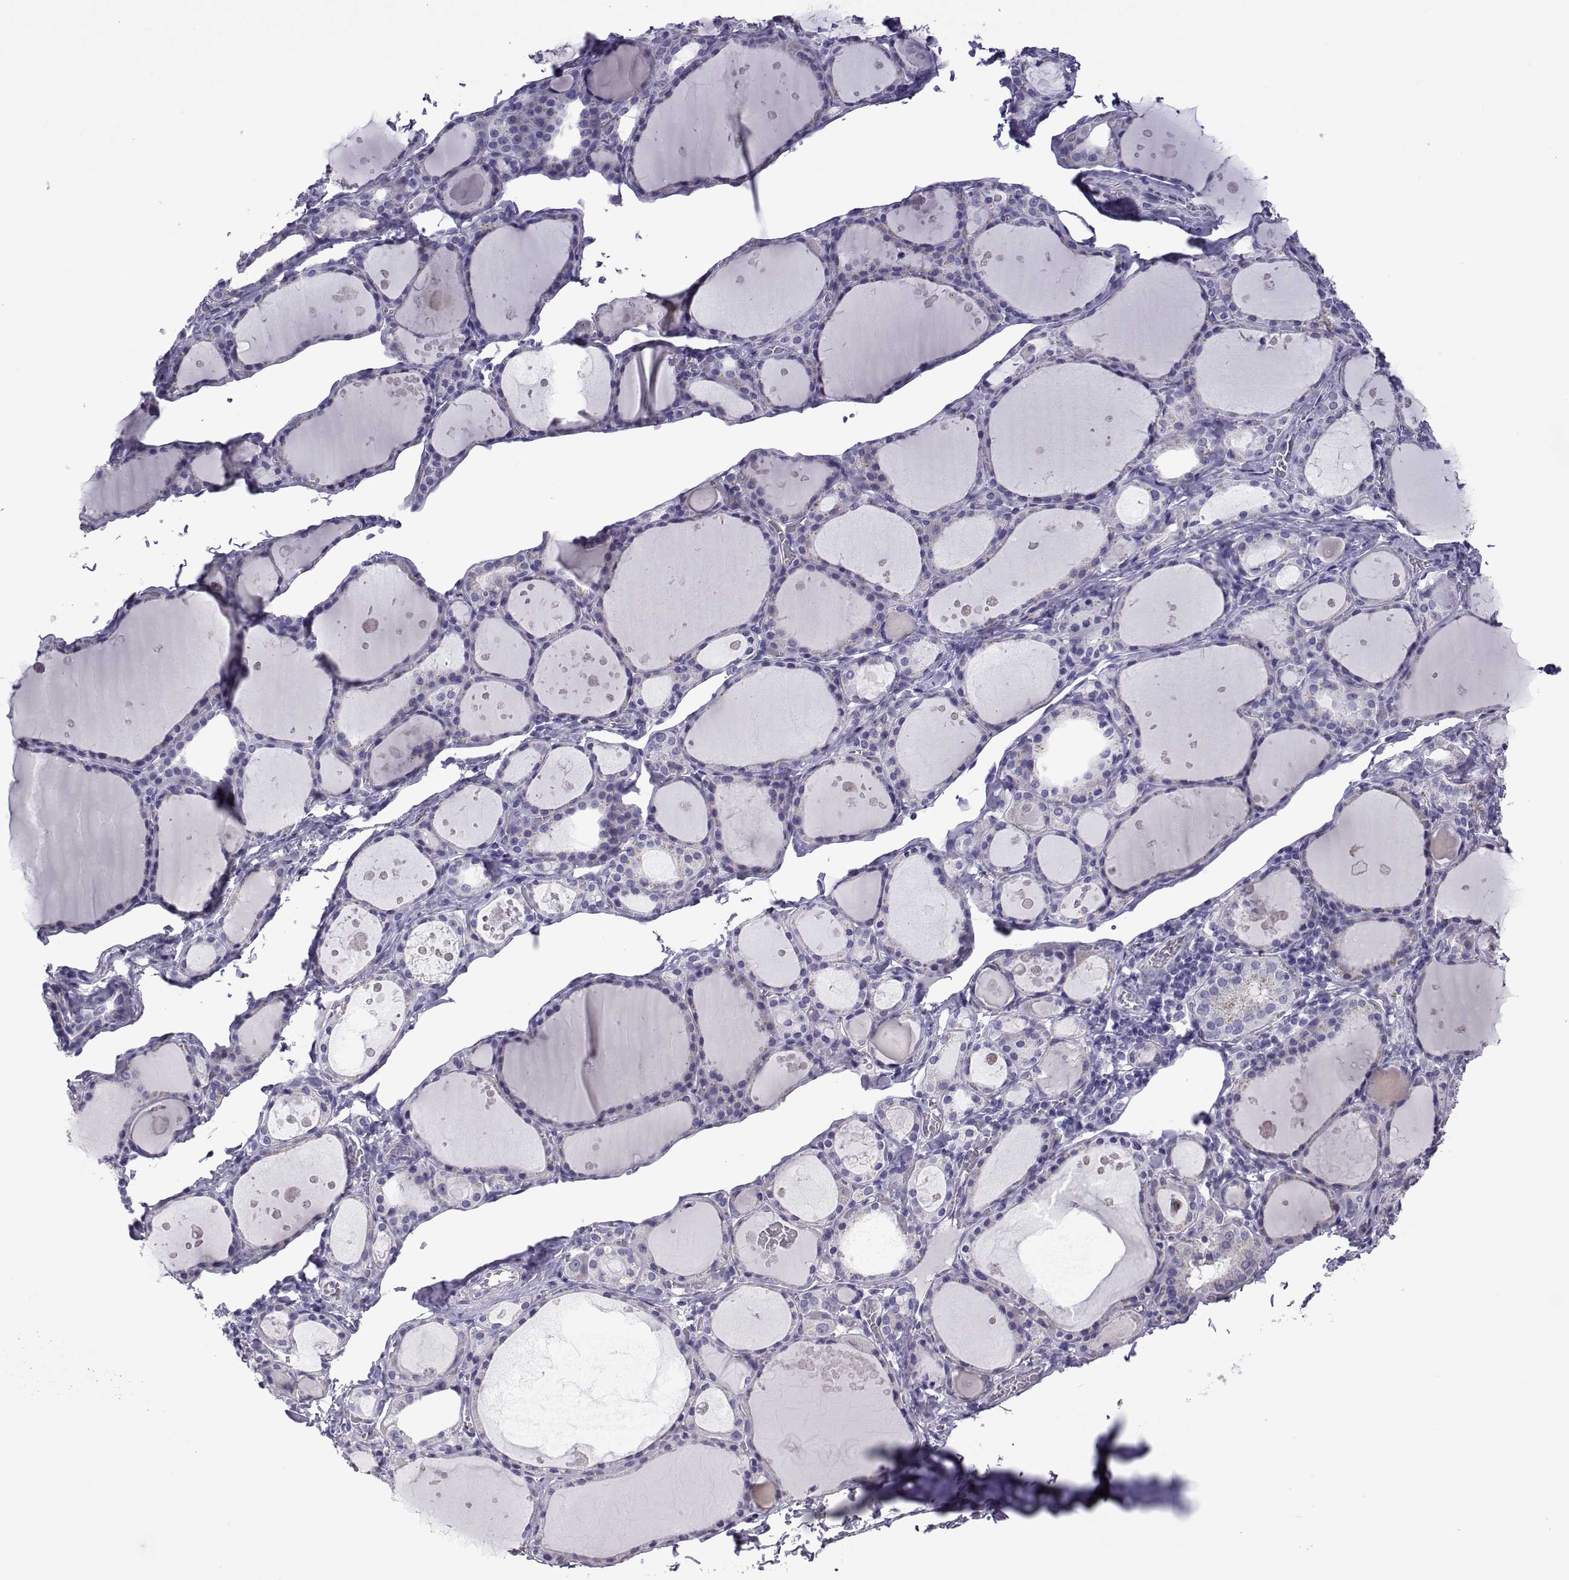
{"staining": {"intensity": "negative", "quantity": "none", "location": "none"}, "tissue": "thyroid gland", "cell_type": "Glandular cells", "image_type": "normal", "snomed": [{"axis": "morphology", "description": "Normal tissue, NOS"}, {"axis": "topography", "description": "Thyroid gland"}], "caption": "Protein analysis of unremarkable thyroid gland demonstrates no significant positivity in glandular cells. (Stains: DAB (3,3'-diaminobenzidine) immunohistochemistry with hematoxylin counter stain, Microscopy: brightfield microscopy at high magnification).", "gene": "CFAP70", "patient": {"sex": "male", "age": 68}}